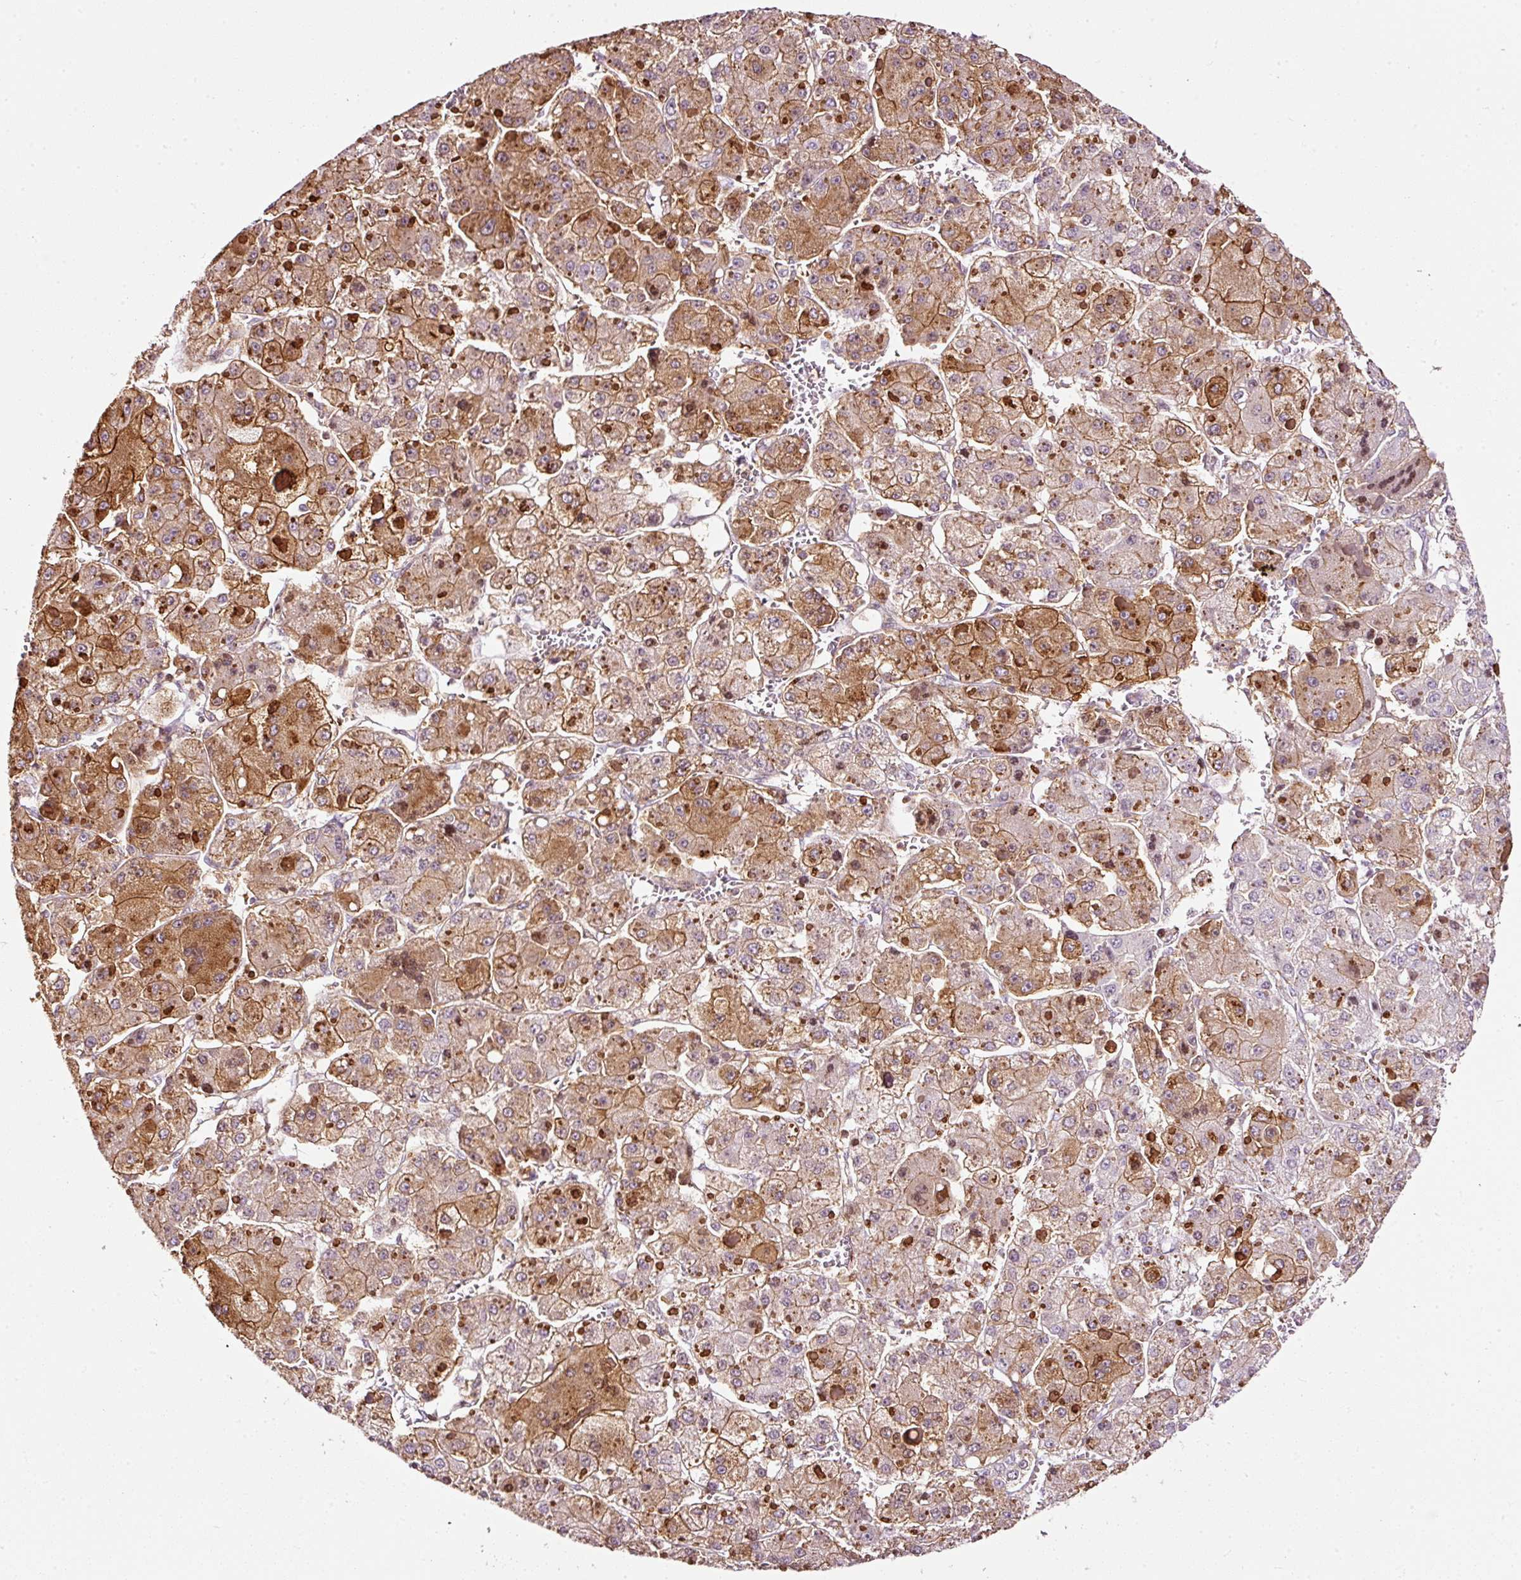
{"staining": {"intensity": "moderate", "quantity": "25%-75%", "location": "cytoplasmic/membranous,nuclear"}, "tissue": "liver cancer", "cell_type": "Tumor cells", "image_type": "cancer", "snomed": [{"axis": "morphology", "description": "Carcinoma, Hepatocellular, NOS"}, {"axis": "topography", "description": "Liver"}], "caption": "Brown immunohistochemical staining in liver cancer reveals moderate cytoplasmic/membranous and nuclear staining in about 25%-75% of tumor cells. The staining was performed using DAB to visualize the protein expression in brown, while the nuclei were stained in blue with hematoxylin (Magnification: 20x).", "gene": "SCNM1", "patient": {"sex": "female", "age": 73}}